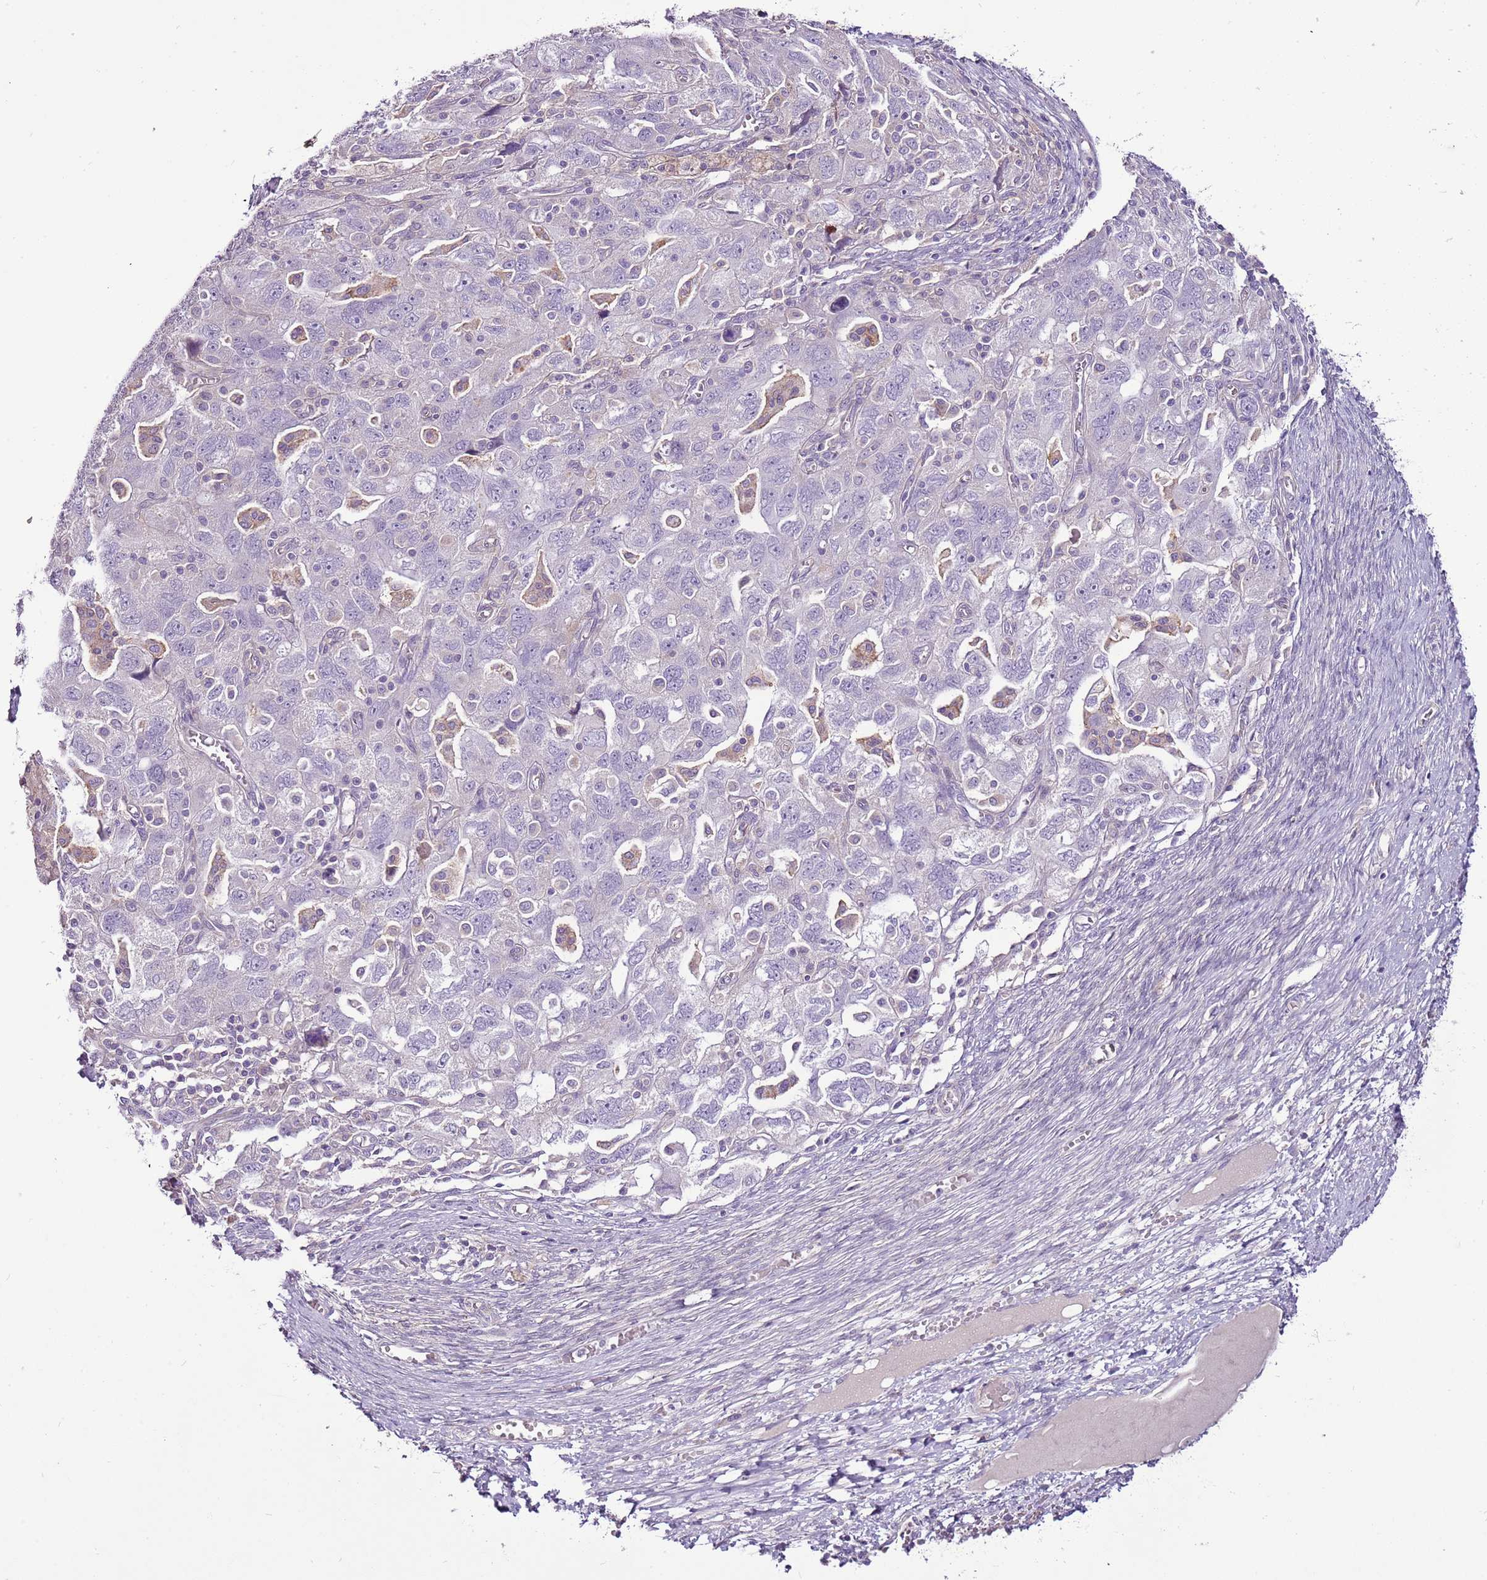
{"staining": {"intensity": "negative", "quantity": "none", "location": "none"}, "tissue": "ovarian cancer", "cell_type": "Tumor cells", "image_type": "cancer", "snomed": [{"axis": "morphology", "description": "Carcinoma, NOS"}, {"axis": "morphology", "description": "Cystadenocarcinoma, serous, NOS"}, {"axis": "topography", "description": "Ovary"}], "caption": "Immunohistochemical staining of human ovarian carcinoma demonstrates no significant positivity in tumor cells.", "gene": "CMKLR1", "patient": {"sex": "female", "age": 69}}